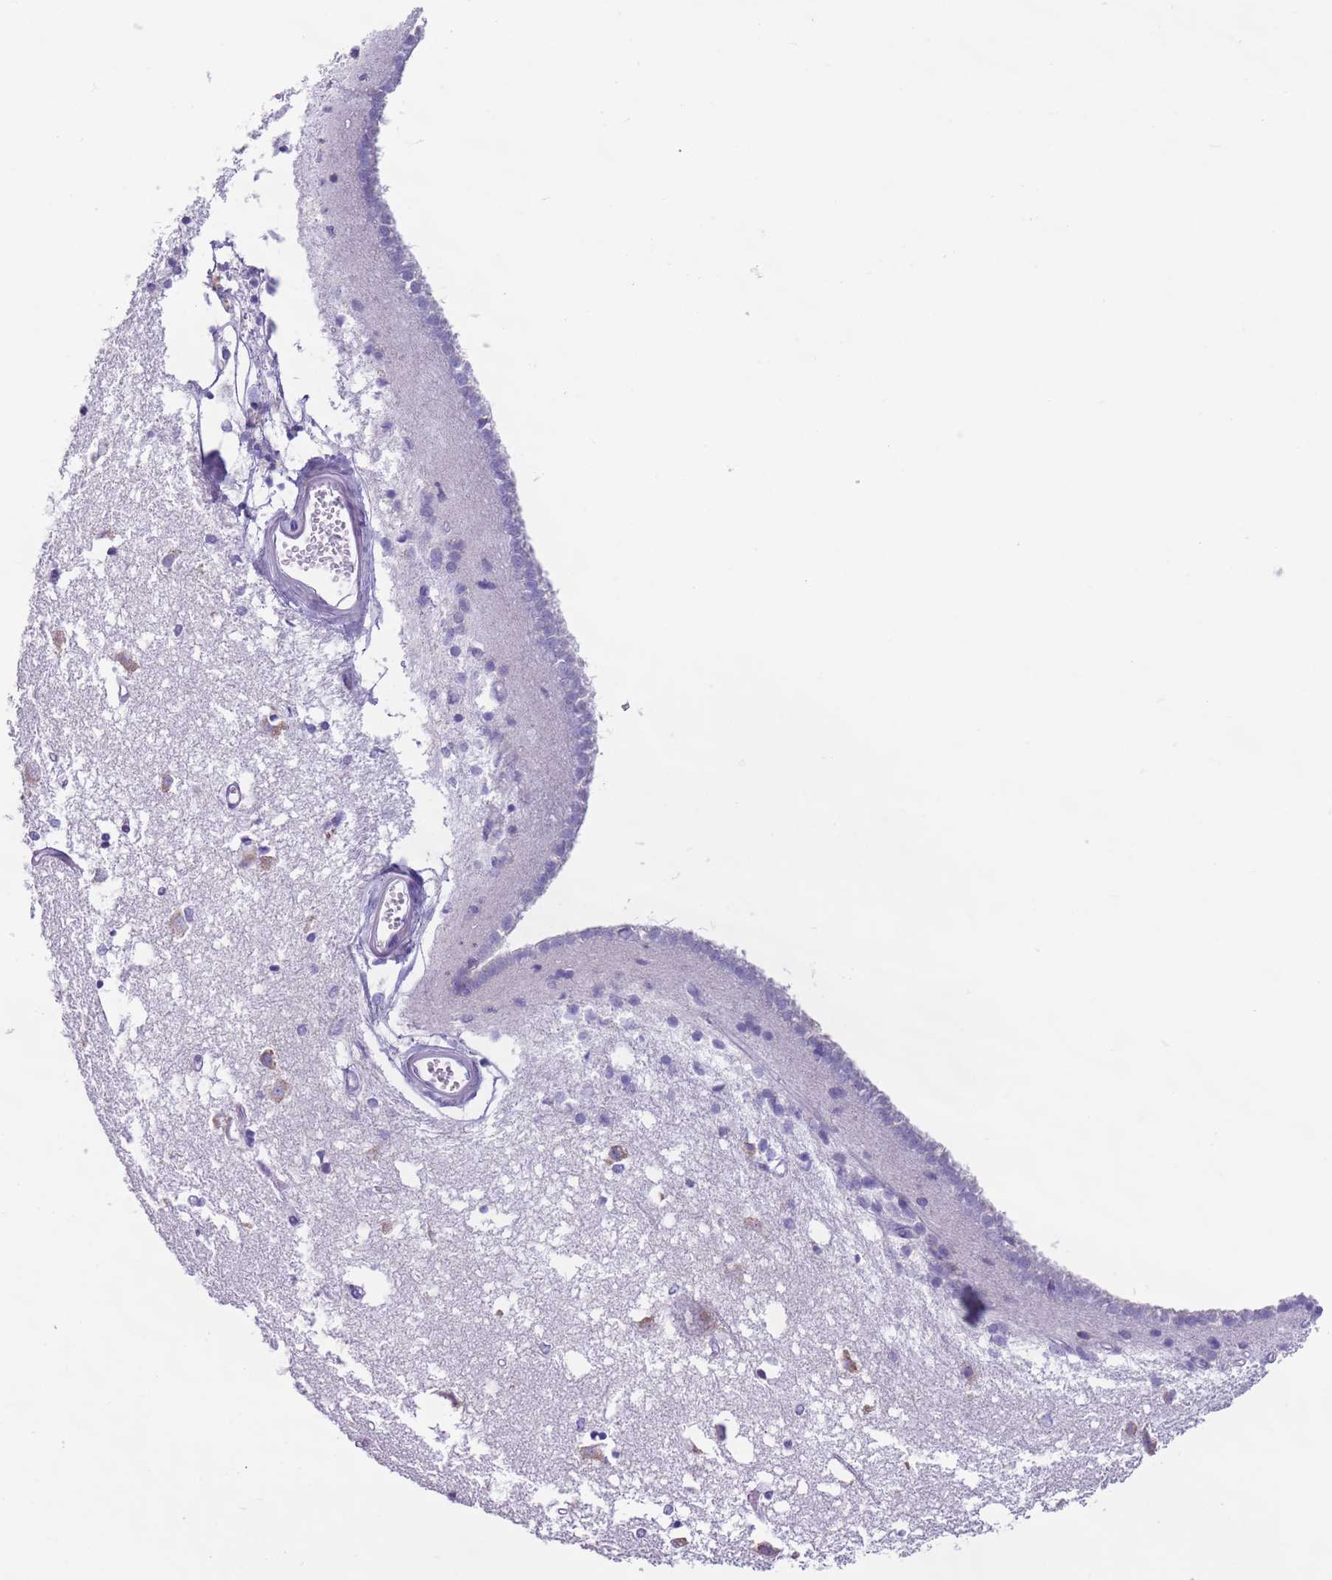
{"staining": {"intensity": "negative", "quantity": "none", "location": "none"}, "tissue": "caudate", "cell_type": "Glial cells", "image_type": "normal", "snomed": [{"axis": "morphology", "description": "Normal tissue, NOS"}, {"axis": "topography", "description": "Lateral ventricle wall"}], "caption": "Immunohistochemistry micrograph of benign caudate stained for a protein (brown), which reveals no expression in glial cells.", "gene": "HYOU1", "patient": {"sex": "male", "age": 45}}